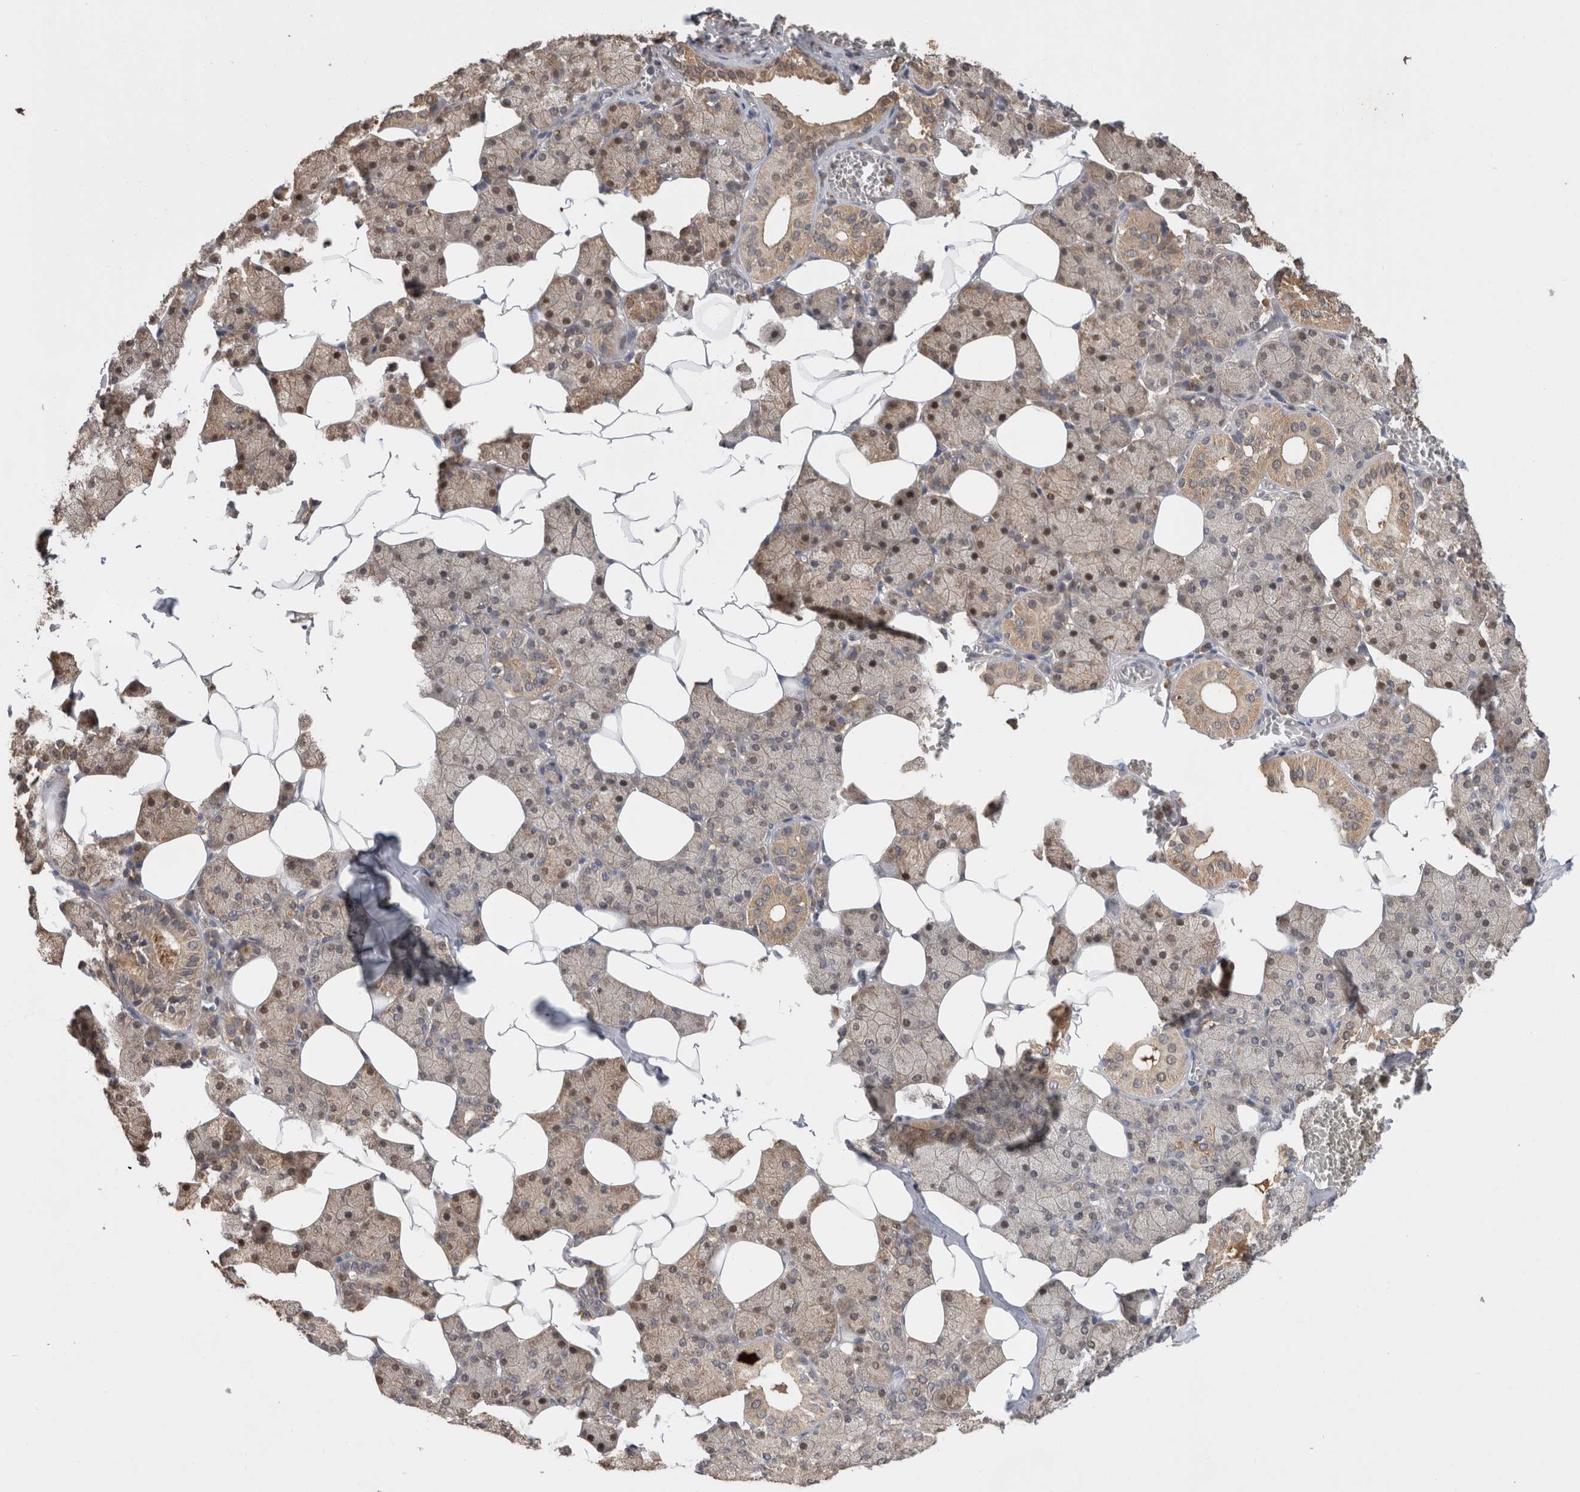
{"staining": {"intensity": "weak", "quantity": "25%-75%", "location": "cytoplasmic/membranous,nuclear"}, "tissue": "salivary gland", "cell_type": "Glandular cells", "image_type": "normal", "snomed": [{"axis": "morphology", "description": "Normal tissue, NOS"}, {"axis": "topography", "description": "Salivary gland"}], "caption": "Salivary gland stained for a protein demonstrates weak cytoplasmic/membranous,nuclear positivity in glandular cells.", "gene": "PREP", "patient": {"sex": "female", "age": 33}}